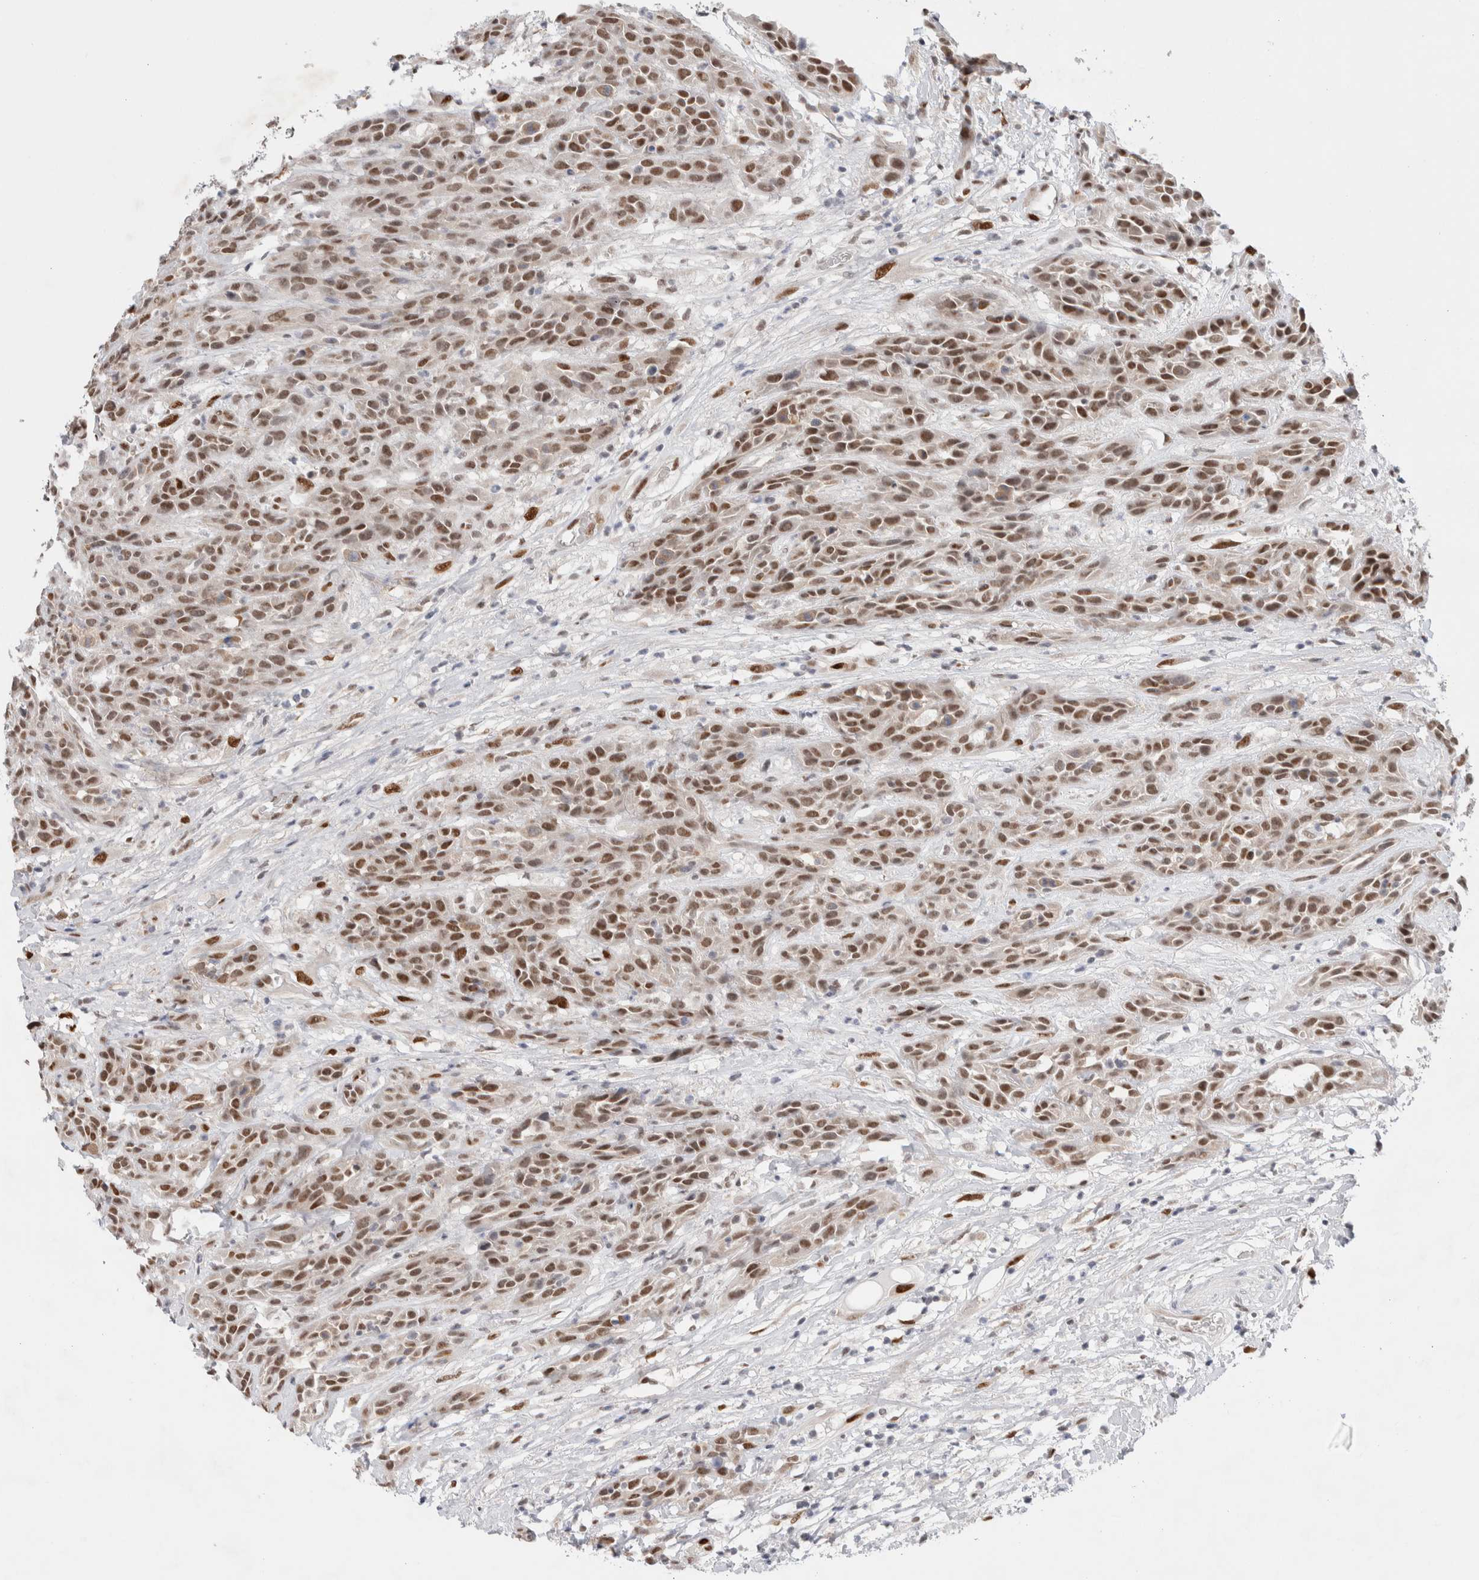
{"staining": {"intensity": "moderate", "quantity": ">75%", "location": "nuclear"}, "tissue": "head and neck cancer", "cell_type": "Tumor cells", "image_type": "cancer", "snomed": [{"axis": "morphology", "description": "Normal tissue, NOS"}, {"axis": "morphology", "description": "Squamous cell carcinoma, NOS"}, {"axis": "topography", "description": "Cartilage tissue"}, {"axis": "topography", "description": "Head-Neck"}], "caption": "Head and neck cancer (squamous cell carcinoma) stained with a brown dye exhibits moderate nuclear positive positivity in approximately >75% of tumor cells.", "gene": "PRMT1", "patient": {"sex": "male", "age": 62}}